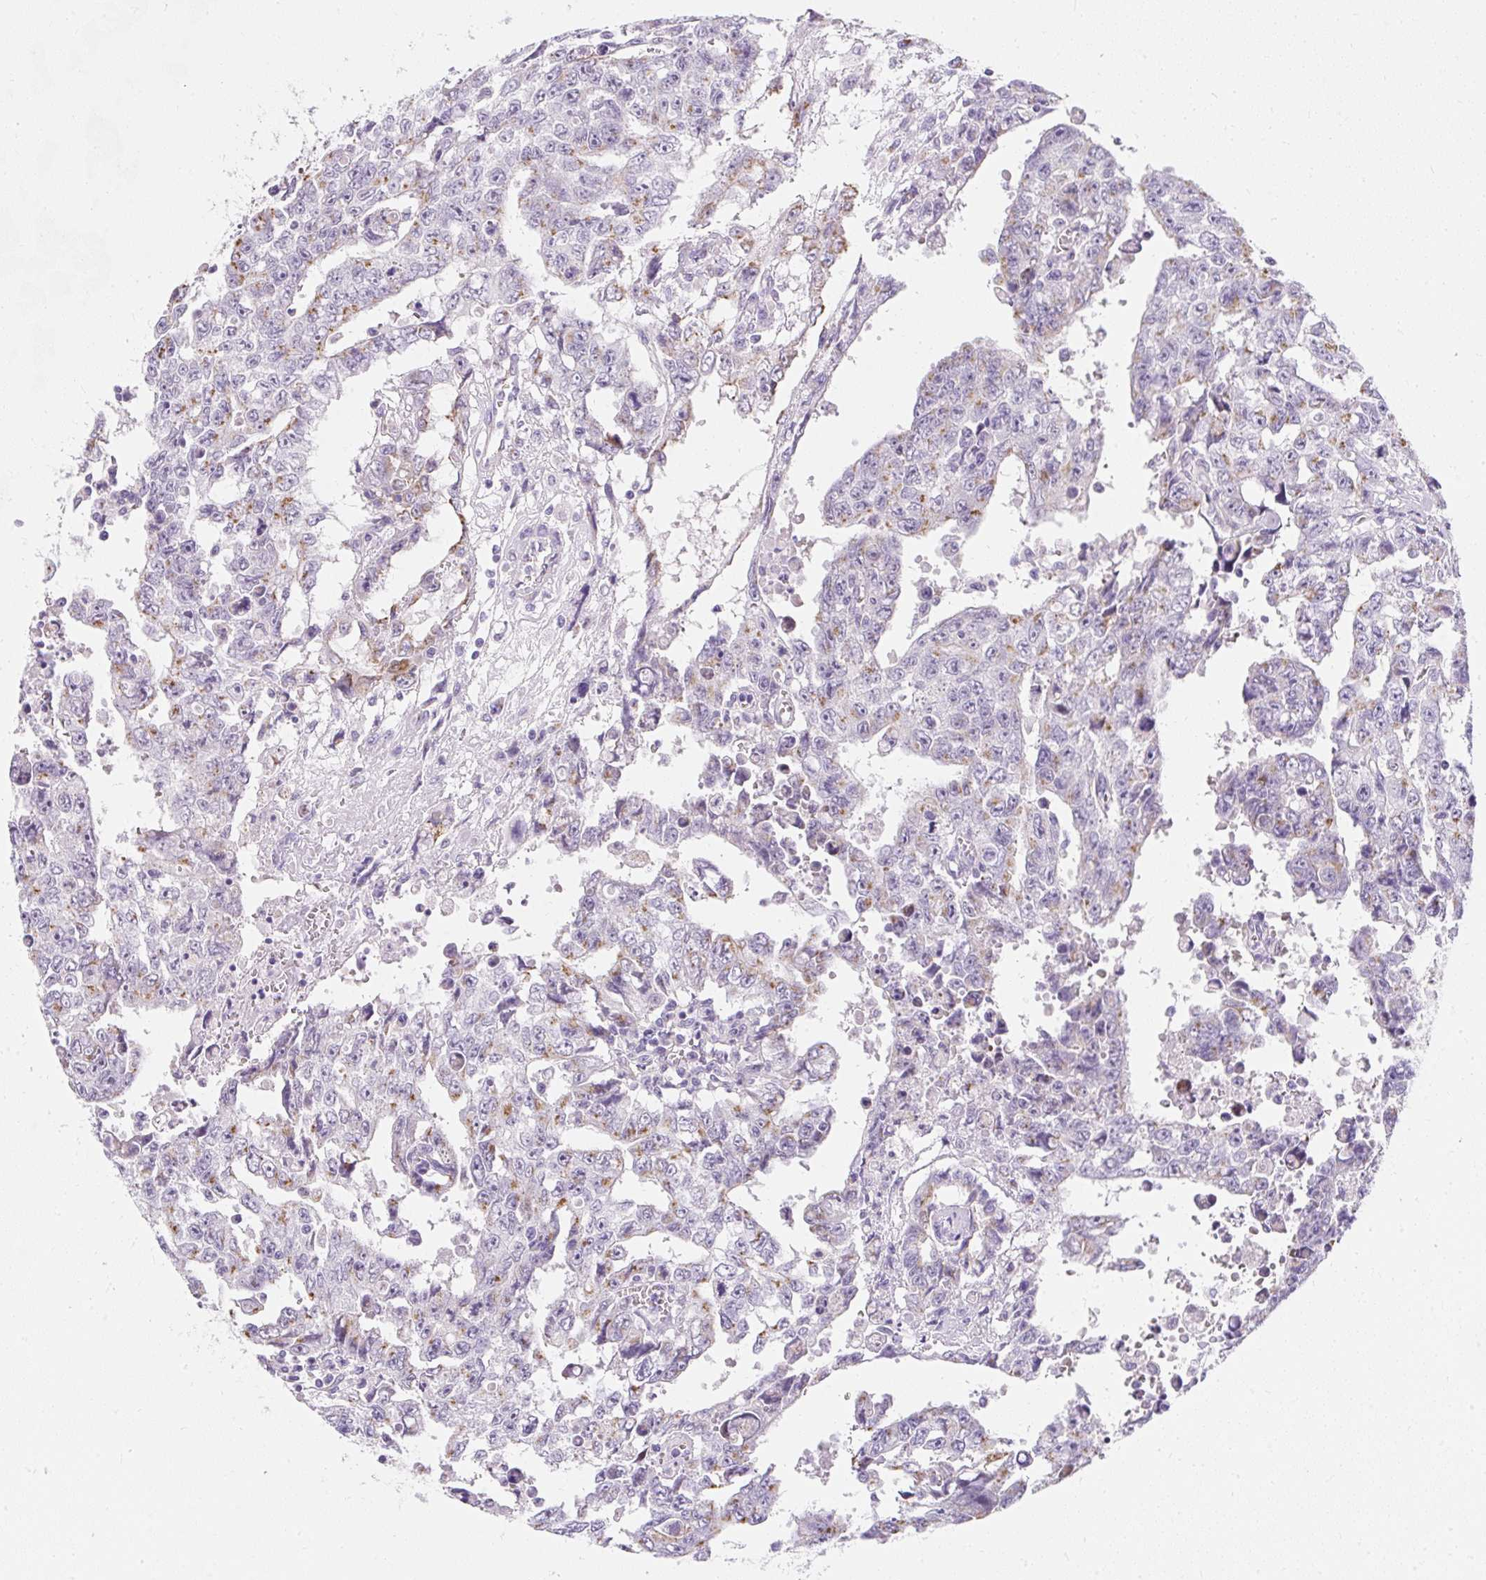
{"staining": {"intensity": "moderate", "quantity": "25%-75%", "location": "cytoplasmic/membranous"}, "tissue": "testis cancer", "cell_type": "Tumor cells", "image_type": "cancer", "snomed": [{"axis": "morphology", "description": "Carcinoma, Embryonal, NOS"}, {"axis": "topography", "description": "Testis"}], "caption": "IHC image of testis cancer stained for a protein (brown), which demonstrates medium levels of moderate cytoplasmic/membranous positivity in about 25%-75% of tumor cells.", "gene": "DTX4", "patient": {"sex": "male", "age": 24}}